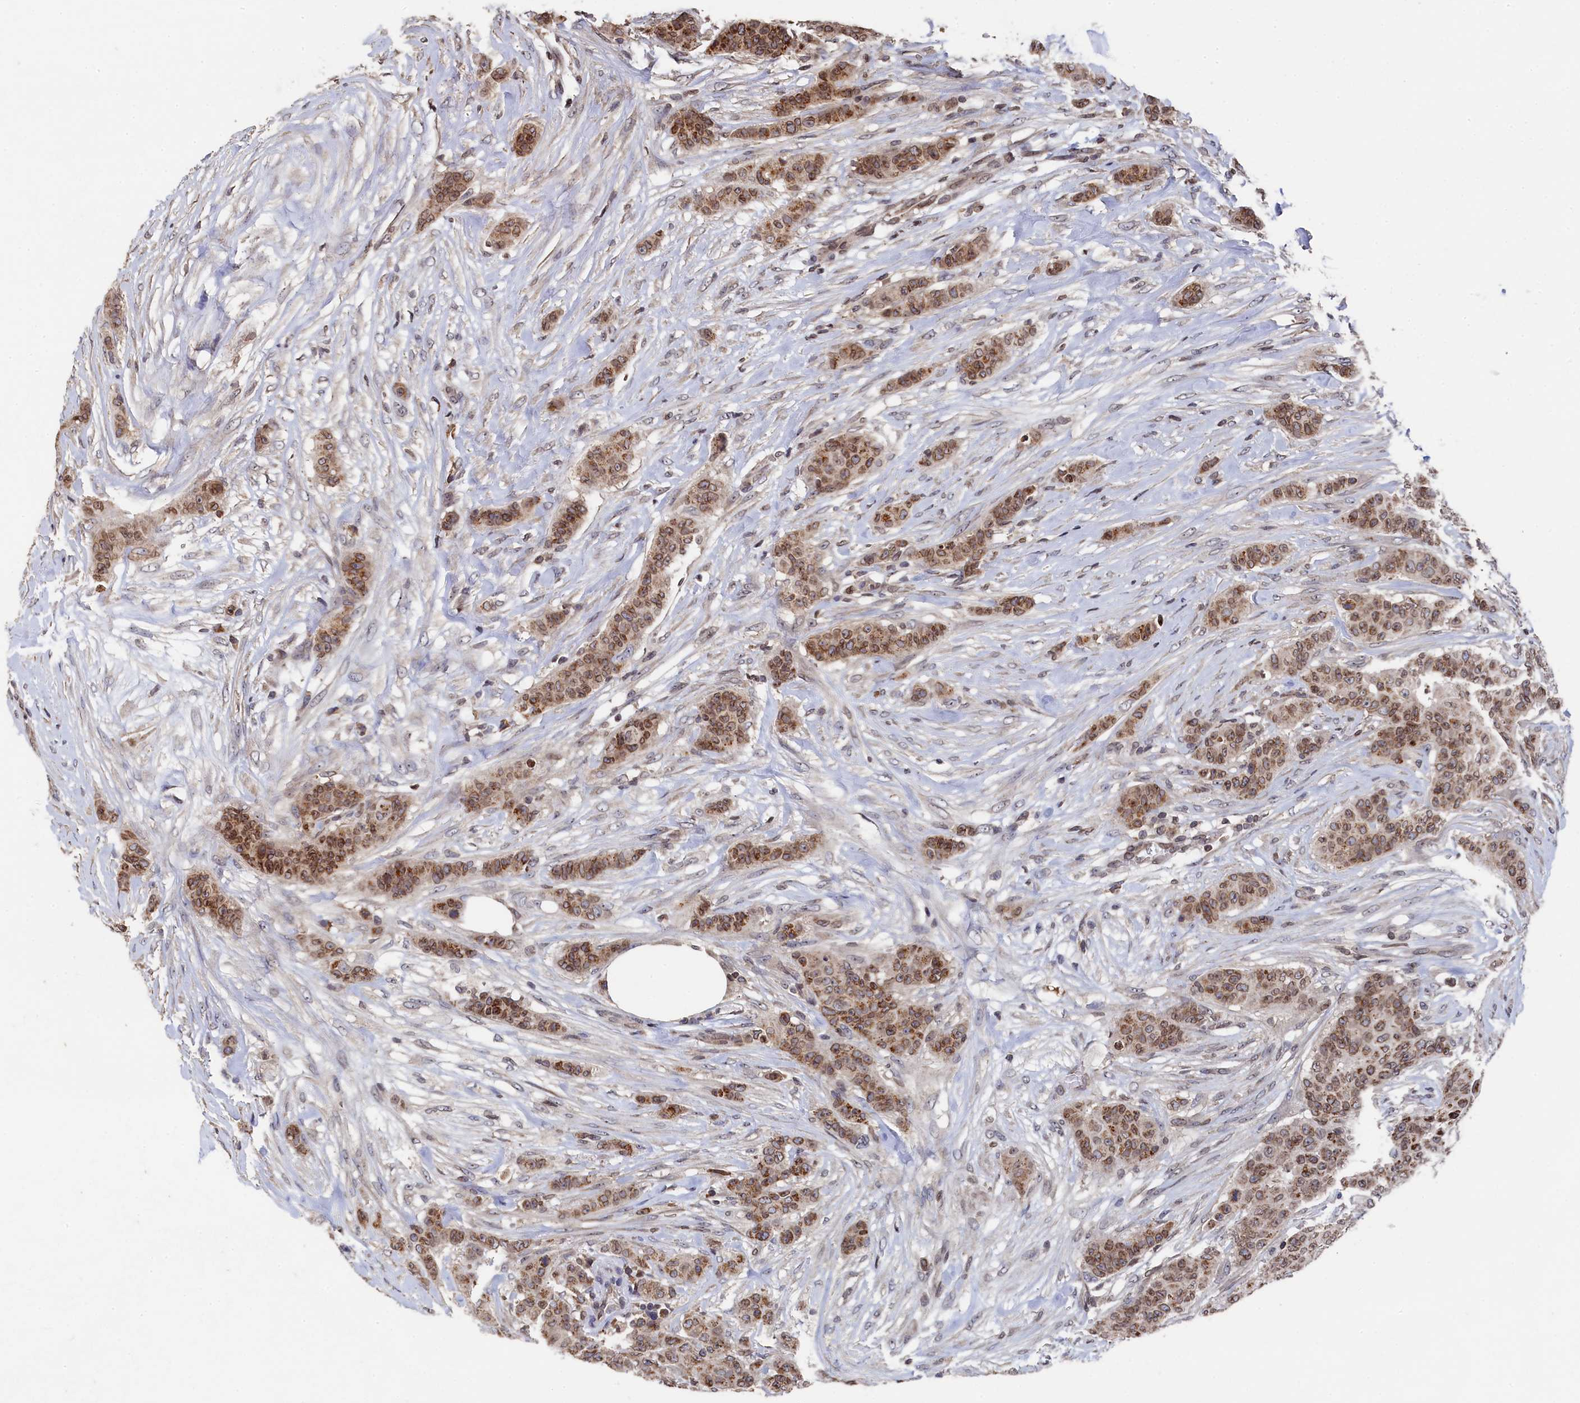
{"staining": {"intensity": "moderate", "quantity": ">75%", "location": "cytoplasmic/membranous,nuclear"}, "tissue": "breast cancer", "cell_type": "Tumor cells", "image_type": "cancer", "snomed": [{"axis": "morphology", "description": "Duct carcinoma"}, {"axis": "topography", "description": "Breast"}], "caption": "Breast cancer was stained to show a protein in brown. There is medium levels of moderate cytoplasmic/membranous and nuclear positivity in approximately >75% of tumor cells.", "gene": "ANKEF1", "patient": {"sex": "female", "age": 40}}